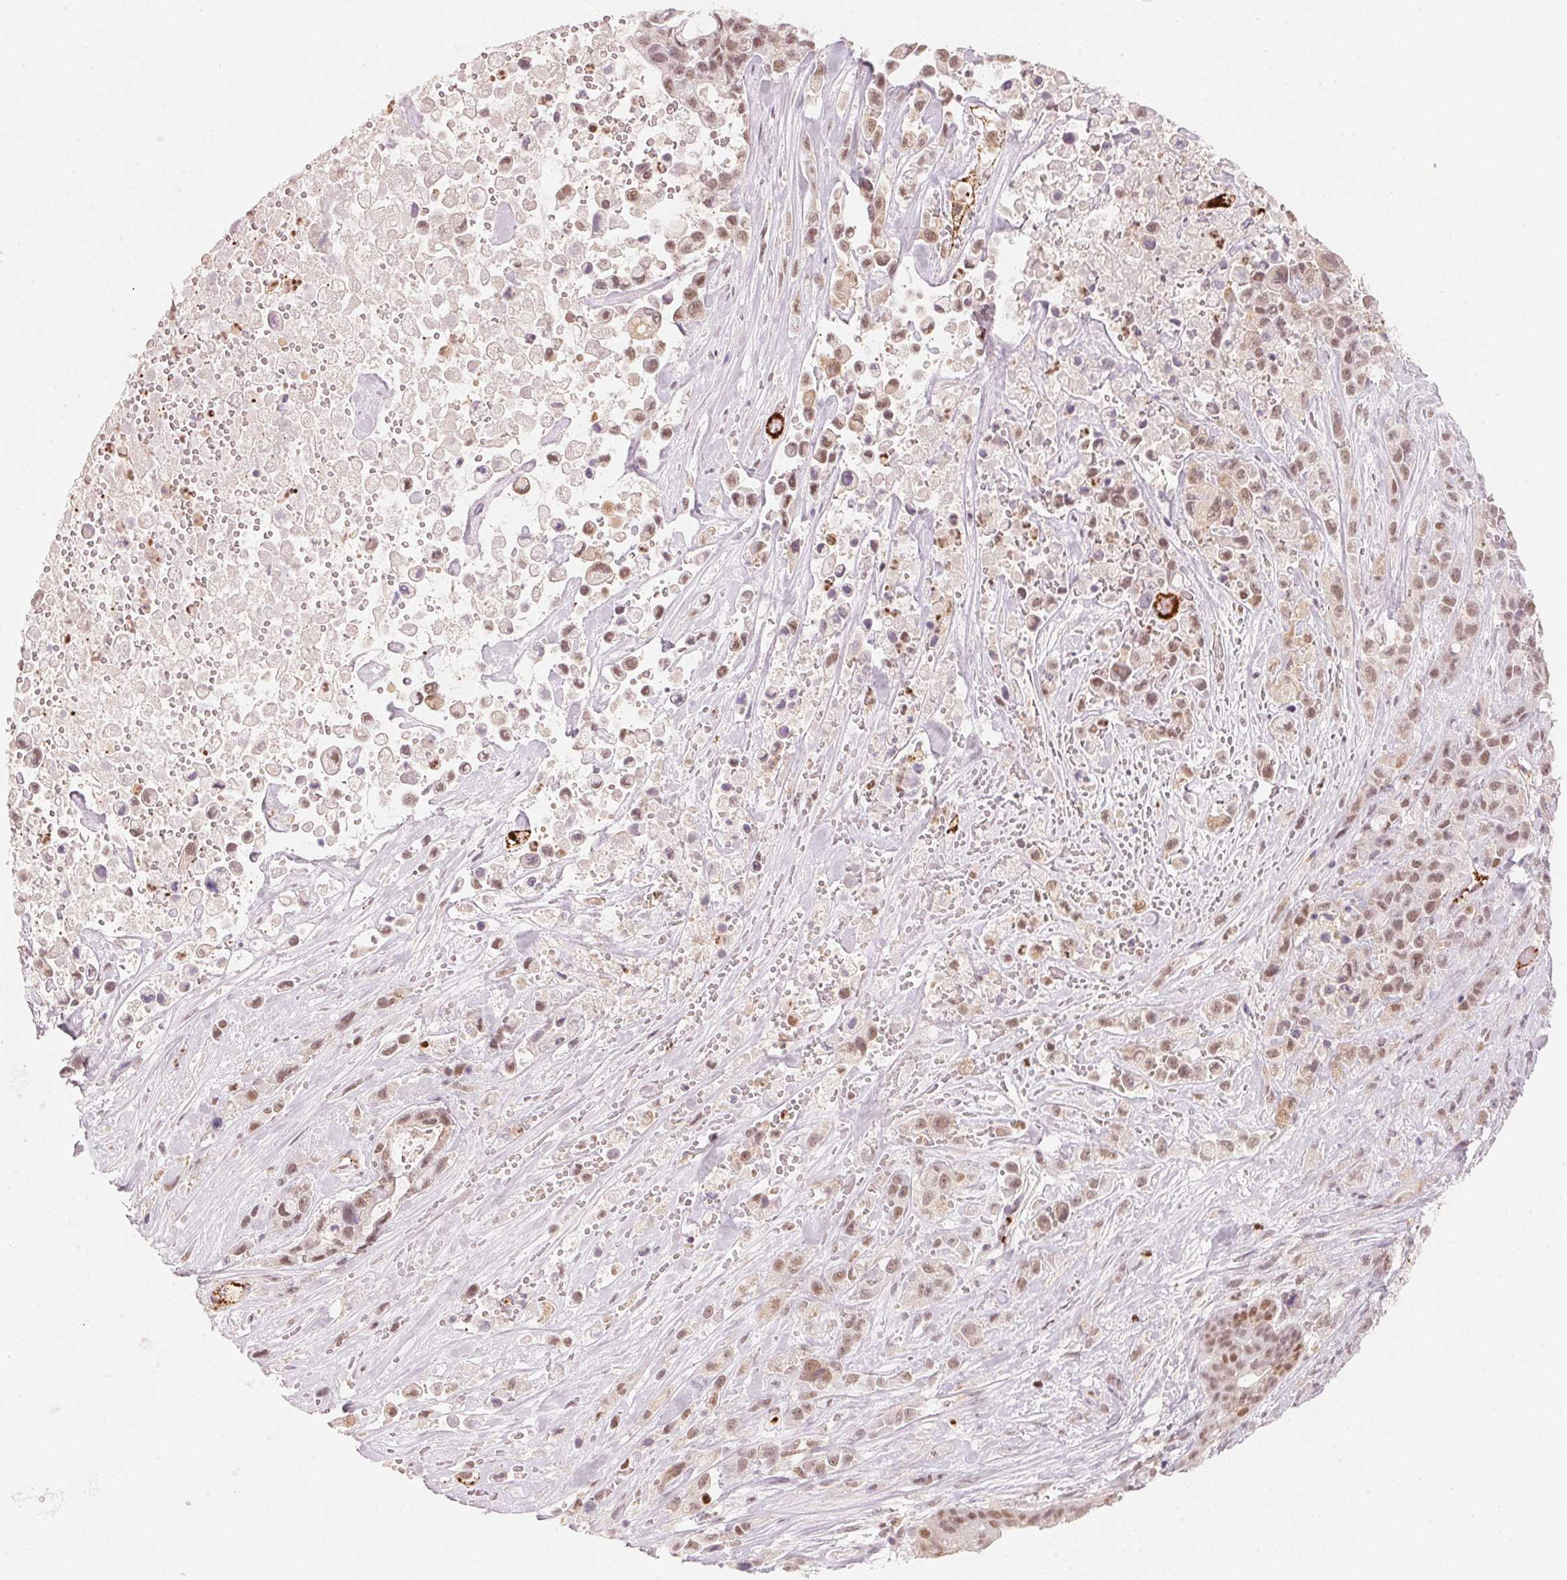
{"staining": {"intensity": "moderate", "quantity": ">75%", "location": "nuclear"}, "tissue": "pancreatic cancer", "cell_type": "Tumor cells", "image_type": "cancer", "snomed": [{"axis": "morphology", "description": "Adenocarcinoma, NOS"}, {"axis": "topography", "description": "Pancreas"}], "caption": "Human pancreatic cancer stained with a brown dye shows moderate nuclear positive expression in about >75% of tumor cells.", "gene": "ARHGAP22", "patient": {"sex": "male", "age": 44}}